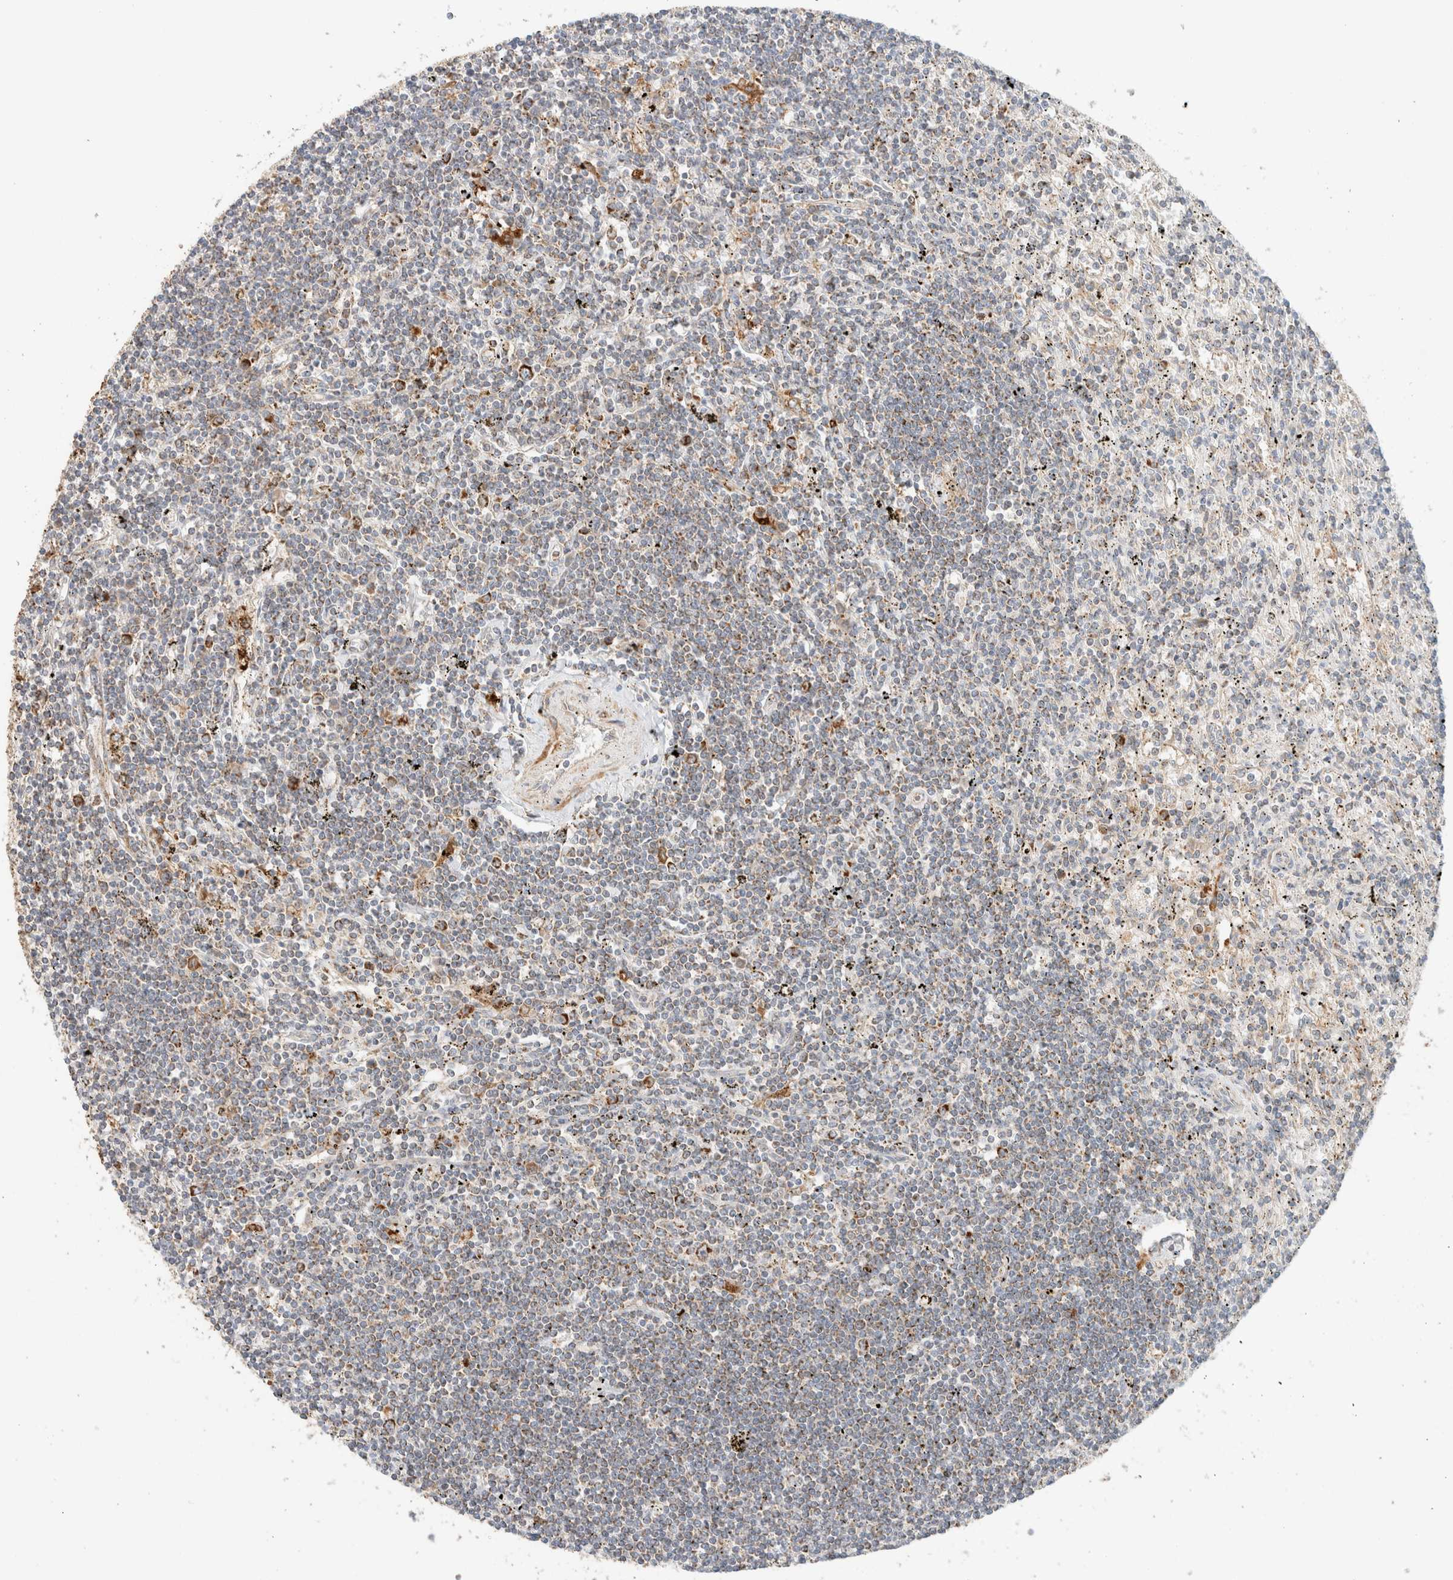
{"staining": {"intensity": "strong", "quantity": "25%-75%", "location": "cytoplasmic/membranous"}, "tissue": "lymphoma", "cell_type": "Tumor cells", "image_type": "cancer", "snomed": [{"axis": "morphology", "description": "Malignant lymphoma, non-Hodgkin's type, Low grade"}, {"axis": "topography", "description": "Spleen"}], "caption": "This is a photomicrograph of immunohistochemistry (IHC) staining of low-grade malignant lymphoma, non-Hodgkin's type, which shows strong expression in the cytoplasmic/membranous of tumor cells.", "gene": "MRM3", "patient": {"sex": "male", "age": 76}}